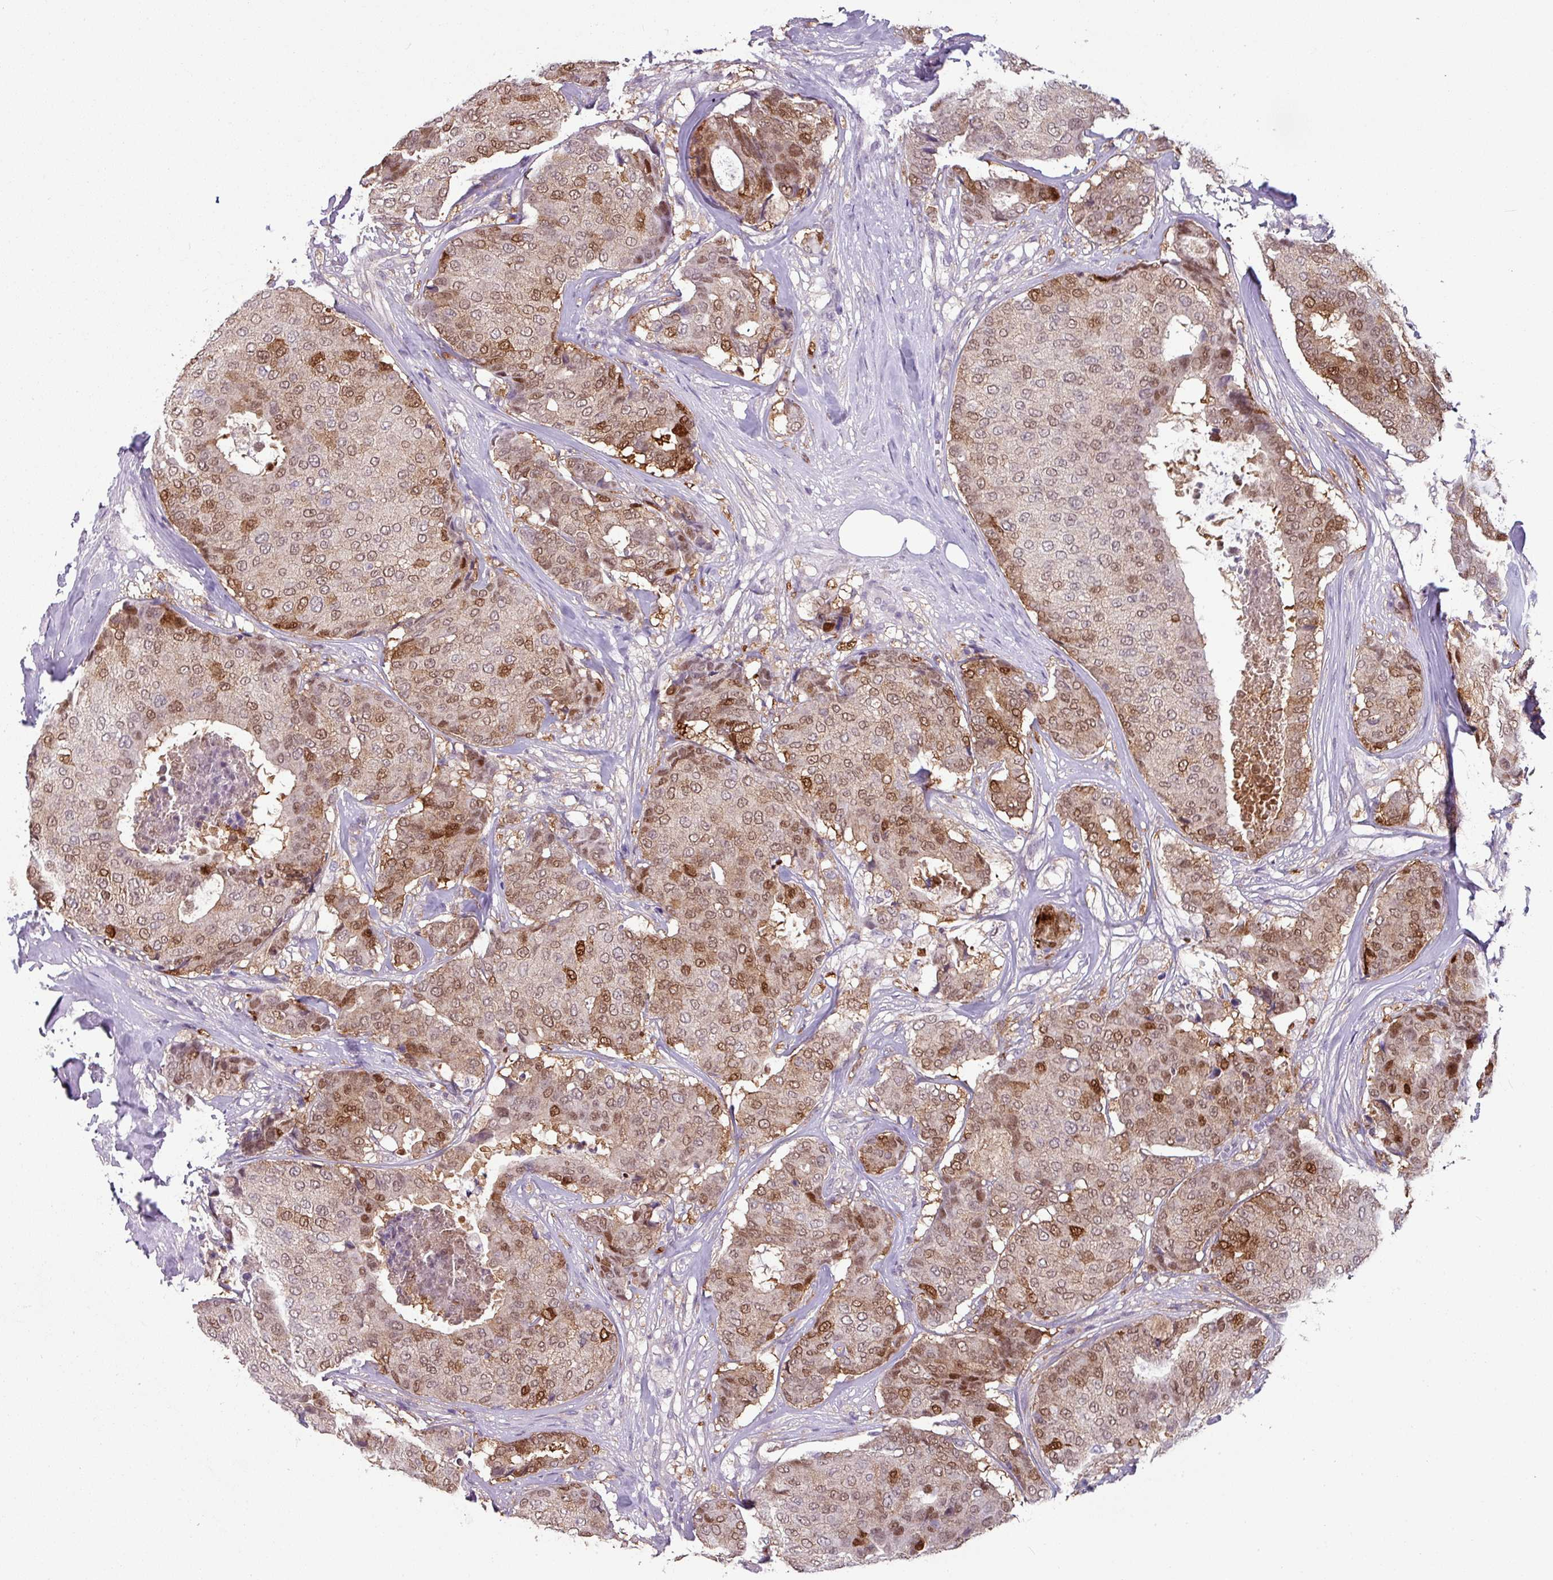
{"staining": {"intensity": "moderate", "quantity": "25%-75%", "location": "cytoplasmic/membranous,nuclear"}, "tissue": "breast cancer", "cell_type": "Tumor cells", "image_type": "cancer", "snomed": [{"axis": "morphology", "description": "Duct carcinoma"}, {"axis": "topography", "description": "Breast"}], "caption": "Tumor cells exhibit medium levels of moderate cytoplasmic/membranous and nuclear staining in about 25%-75% of cells in infiltrating ductal carcinoma (breast).", "gene": "TTLL12", "patient": {"sex": "female", "age": 75}}